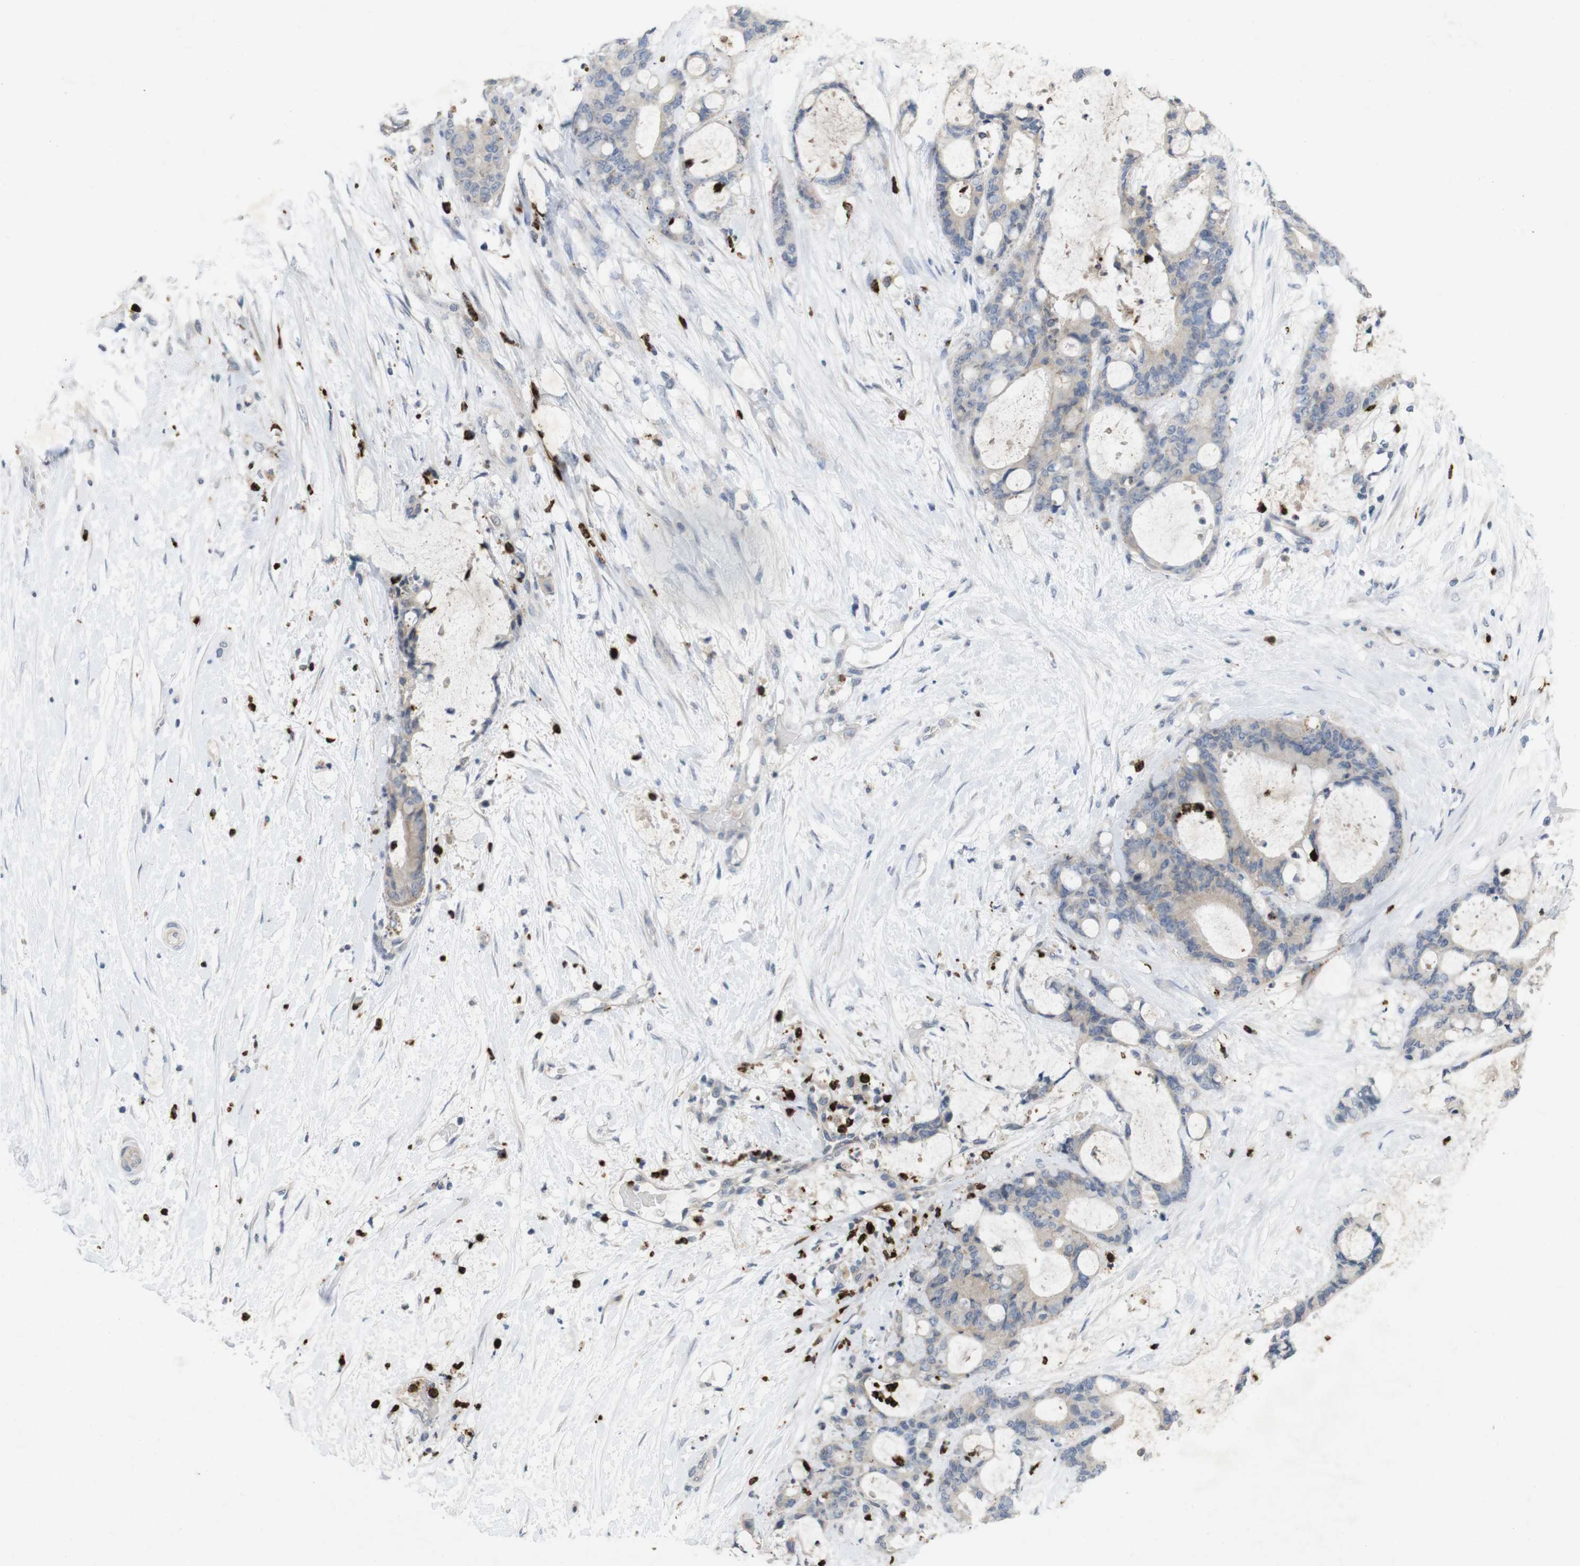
{"staining": {"intensity": "negative", "quantity": "none", "location": "none"}, "tissue": "liver cancer", "cell_type": "Tumor cells", "image_type": "cancer", "snomed": [{"axis": "morphology", "description": "Cholangiocarcinoma"}, {"axis": "topography", "description": "Liver"}], "caption": "A micrograph of human cholangiocarcinoma (liver) is negative for staining in tumor cells.", "gene": "TSPAN14", "patient": {"sex": "female", "age": 73}}